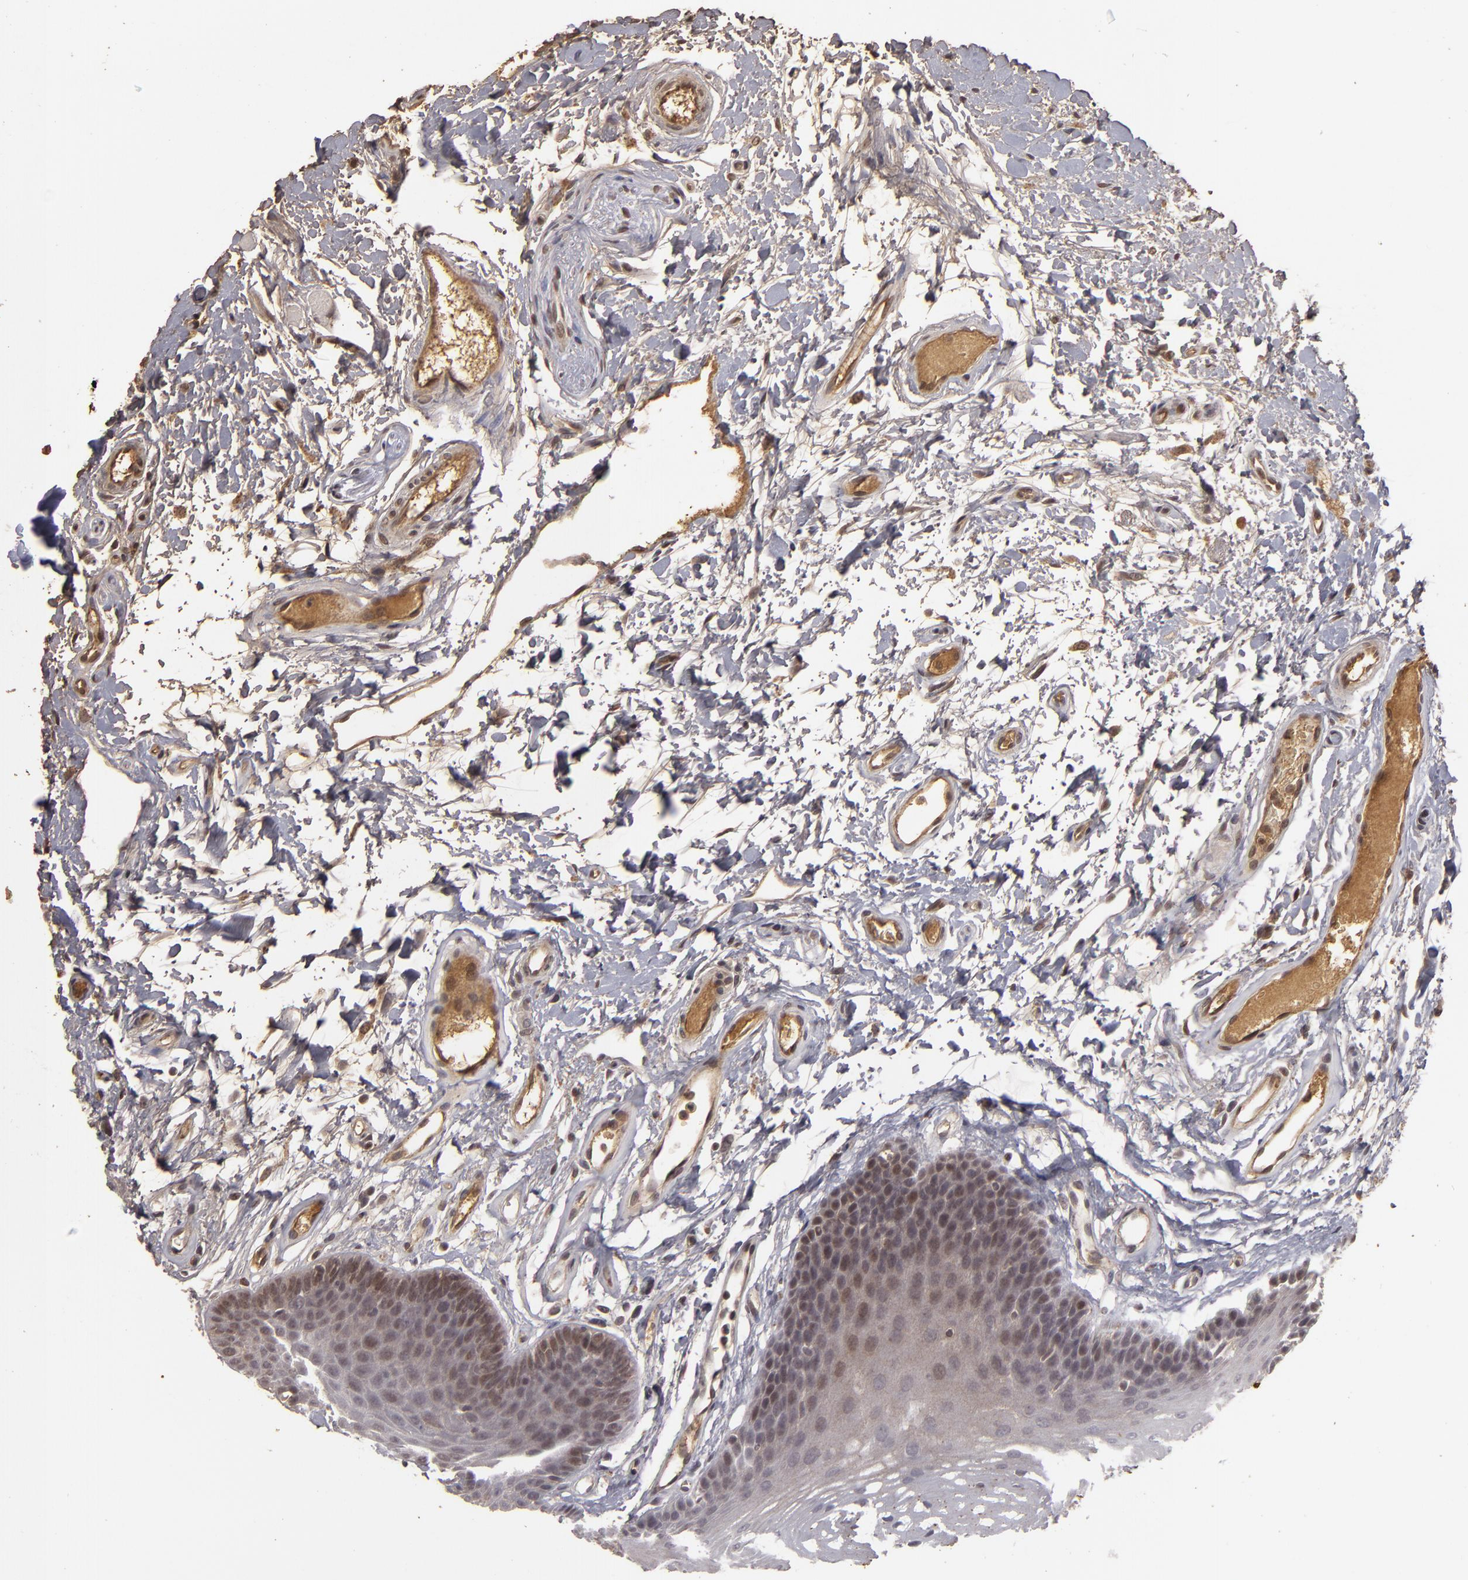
{"staining": {"intensity": "moderate", "quantity": "25%-75%", "location": "cytoplasmic/membranous"}, "tissue": "oral mucosa", "cell_type": "Squamous epithelial cells", "image_type": "normal", "snomed": [{"axis": "morphology", "description": "Normal tissue, NOS"}, {"axis": "topography", "description": "Oral tissue"}], "caption": "Unremarkable oral mucosa shows moderate cytoplasmic/membranous staining in approximately 25%-75% of squamous epithelial cells.", "gene": "DFFA", "patient": {"sex": "male", "age": 62}}